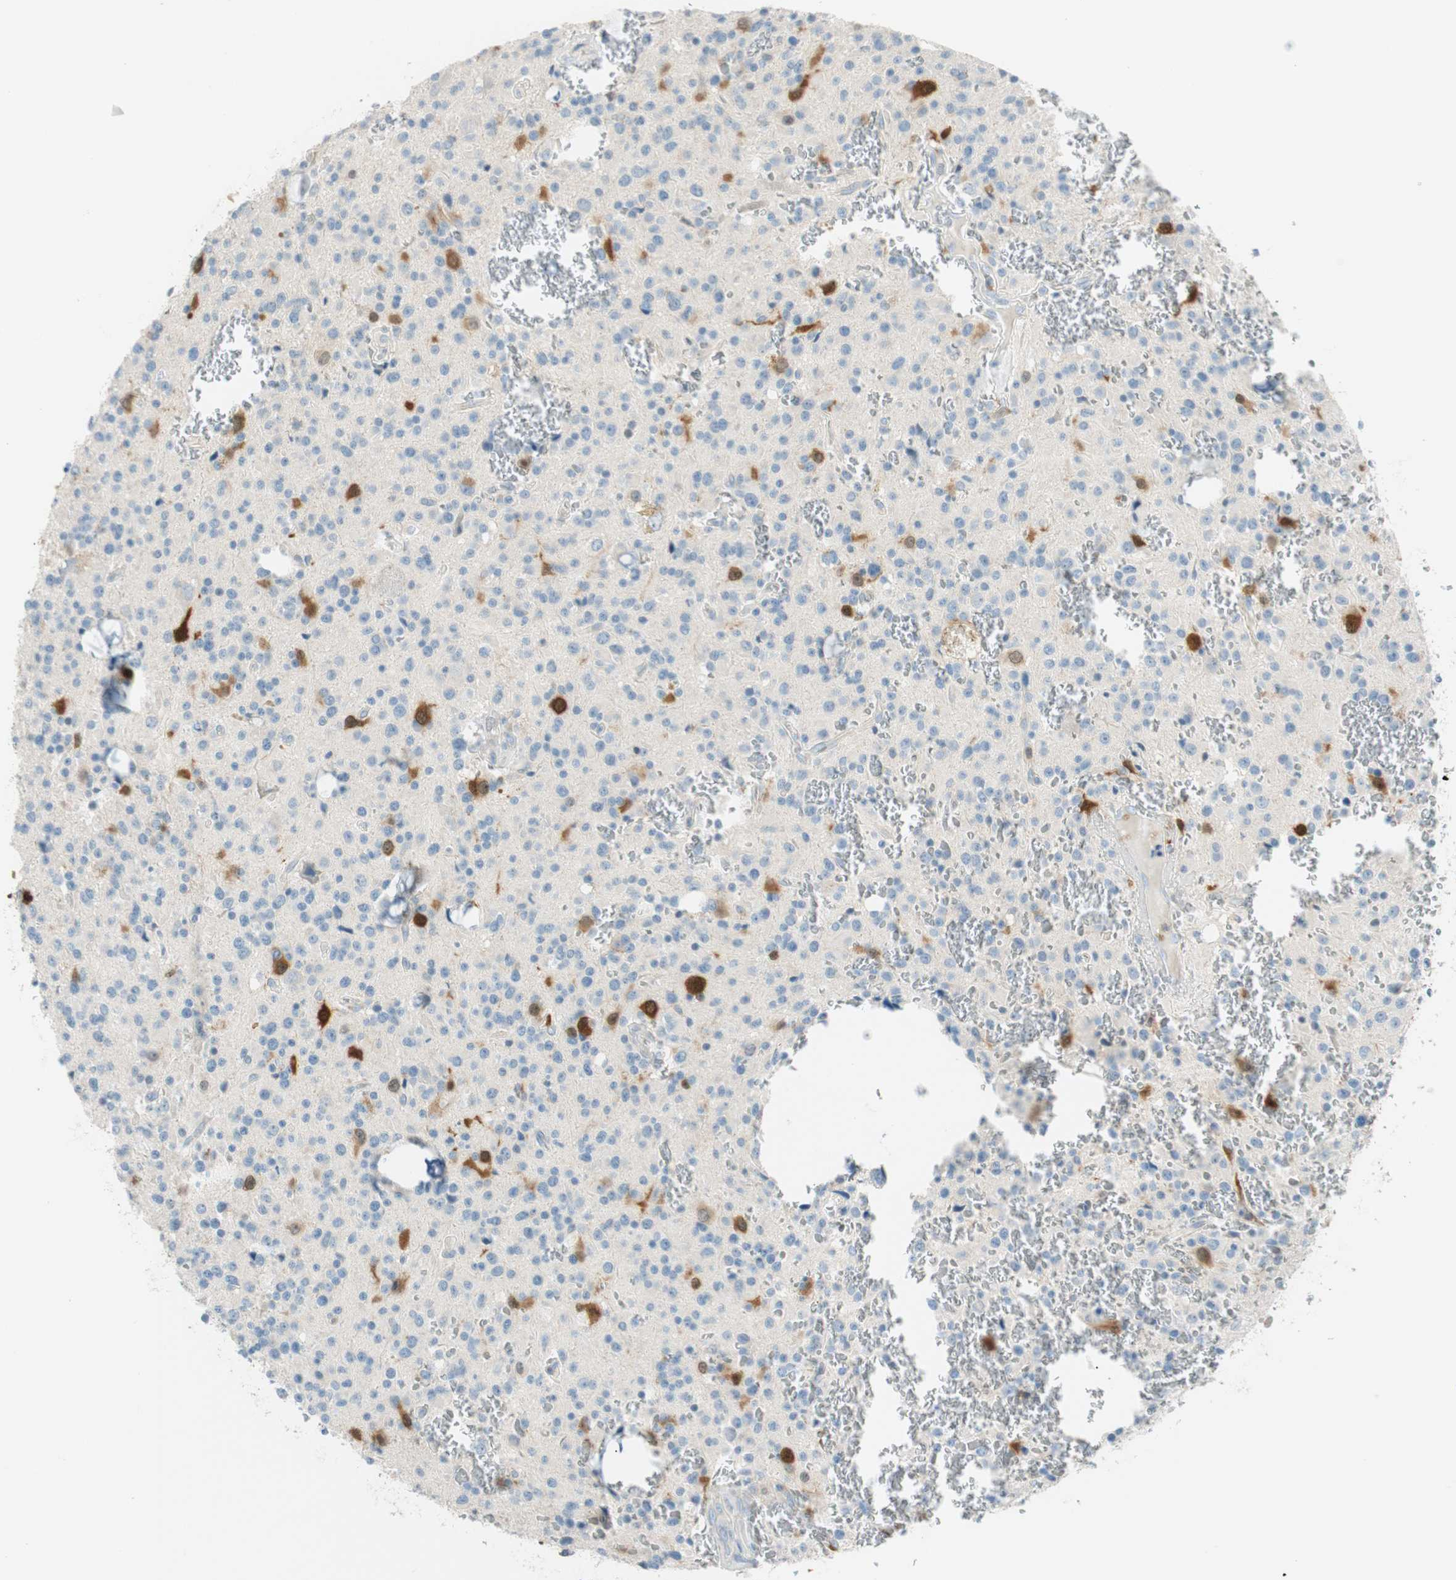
{"staining": {"intensity": "strong", "quantity": "<25%", "location": "cytoplasmic/membranous"}, "tissue": "glioma", "cell_type": "Tumor cells", "image_type": "cancer", "snomed": [{"axis": "morphology", "description": "Glioma, malignant, Low grade"}, {"axis": "topography", "description": "Brain"}], "caption": "Brown immunohistochemical staining in glioma displays strong cytoplasmic/membranous staining in approximately <25% of tumor cells. (IHC, brightfield microscopy, high magnification).", "gene": "PTTG1", "patient": {"sex": "male", "age": 58}}